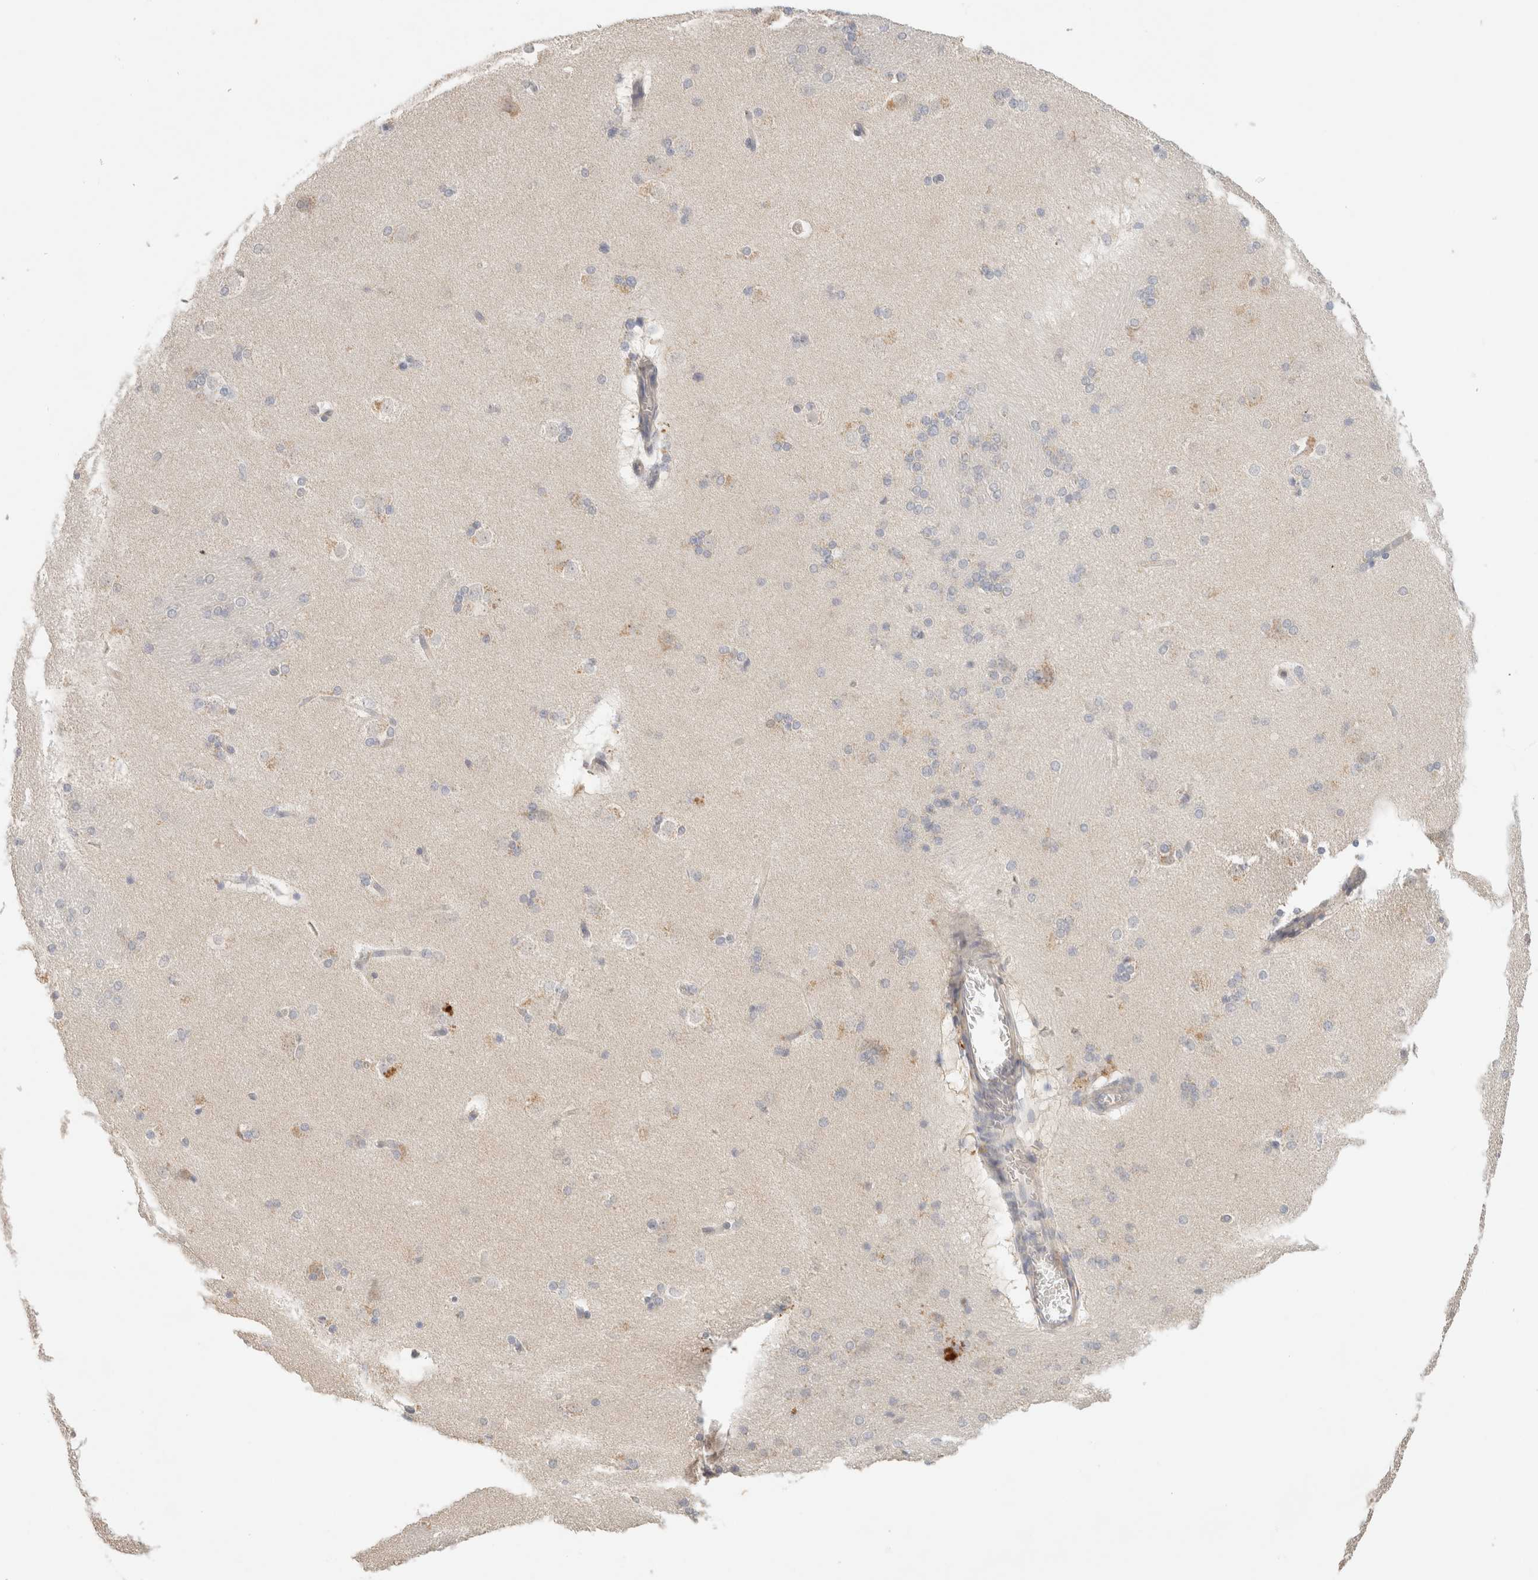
{"staining": {"intensity": "weak", "quantity": "<25%", "location": "cytoplasmic/membranous"}, "tissue": "caudate", "cell_type": "Glial cells", "image_type": "normal", "snomed": [{"axis": "morphology", "description": "Normal tissue, NOS"}, {"axis": "topography", "description": "Lateral ventricle wall"}], "caption": "The micrograph displays no significant expression in glial cells of caudate.", "gene": "MRM3", "patient": {"sex": "female", "age": 19}}